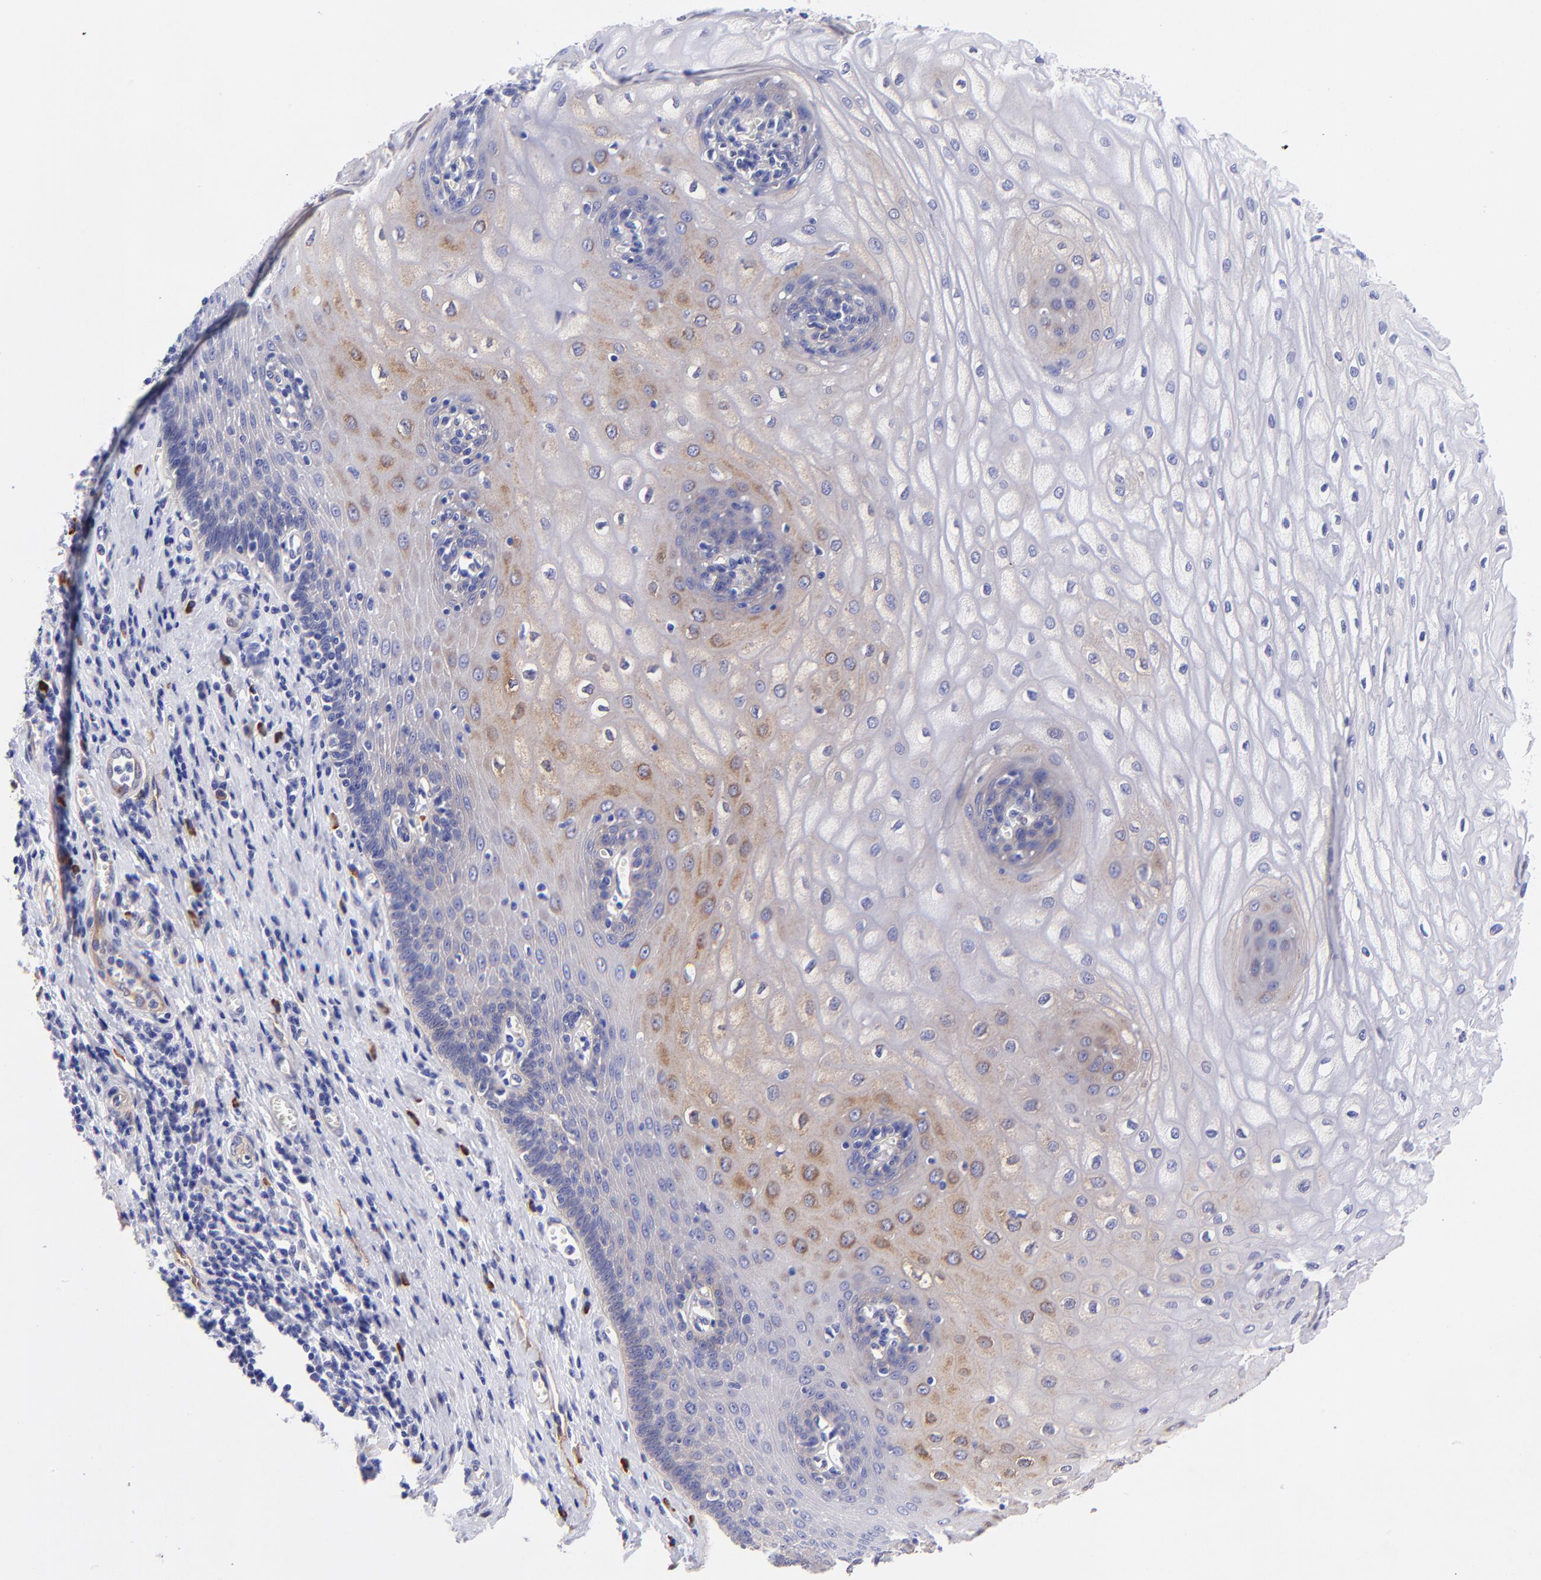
{"staining": {"intensity": "moderate", "quantity": "<25%", "location": "cytoplasmic/membranous"}, "tissue": "esophagus", "cell_type": "Squamous epithelial cells", "image_type": "normal", "snomed": [{"axis": "morphology", "description": "Normal tissue, NOS"}, {"axis": "morphology", "description": "Squamous cell carcinoma, NOS"}, {"axis": "topography", "description": "Esophagus"}], "caption": "This histopathology image demonstrates IHC staining of benign human esophagus, with low moderate cytoplasmic/membranous staining in approximately <25% of squamous epithelial cells.", "gene": "PPFIBP1", "patient": {"sex": "male", "age": 65}}